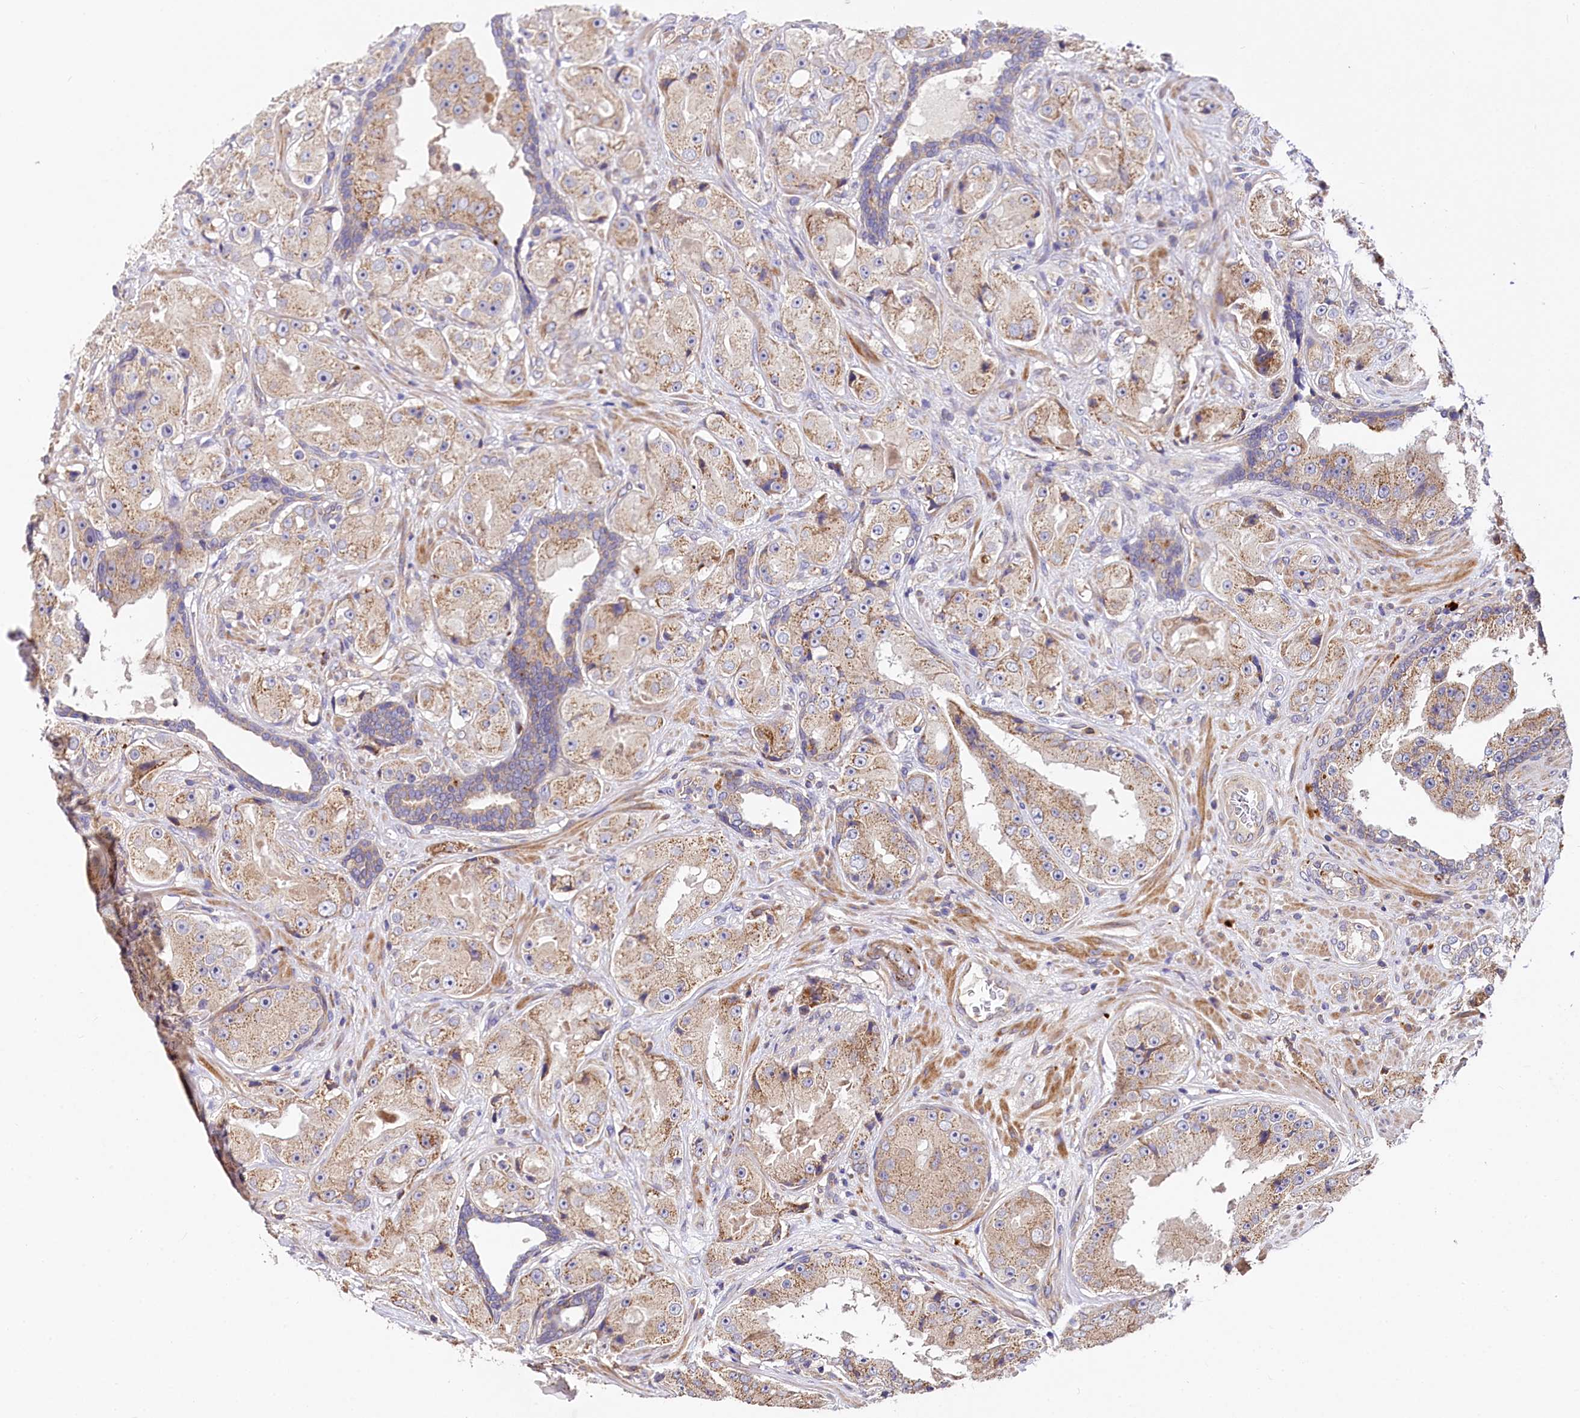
{"staining": {"intensity": "moderate", "quantity": ">75%", "location": "cytoplasmic/membranous"}, "tissue": "prostate cancer", "cell_type": "Tumor cells", "image_type": "cancer", "snomed": [{"axis": "morphology", "description": "Adenocarcinoma, High grade"}, {"axis": "topography", "description": "Prostate"}], "caption": "Moderate cytoplasmic/membranous expression is seen in about >75% of tumor cells in prostate cancer (adenocarcinoma (high-grade)).", "gene": "SPRYD3", "patient": {"sex": "male", "age": 73}}